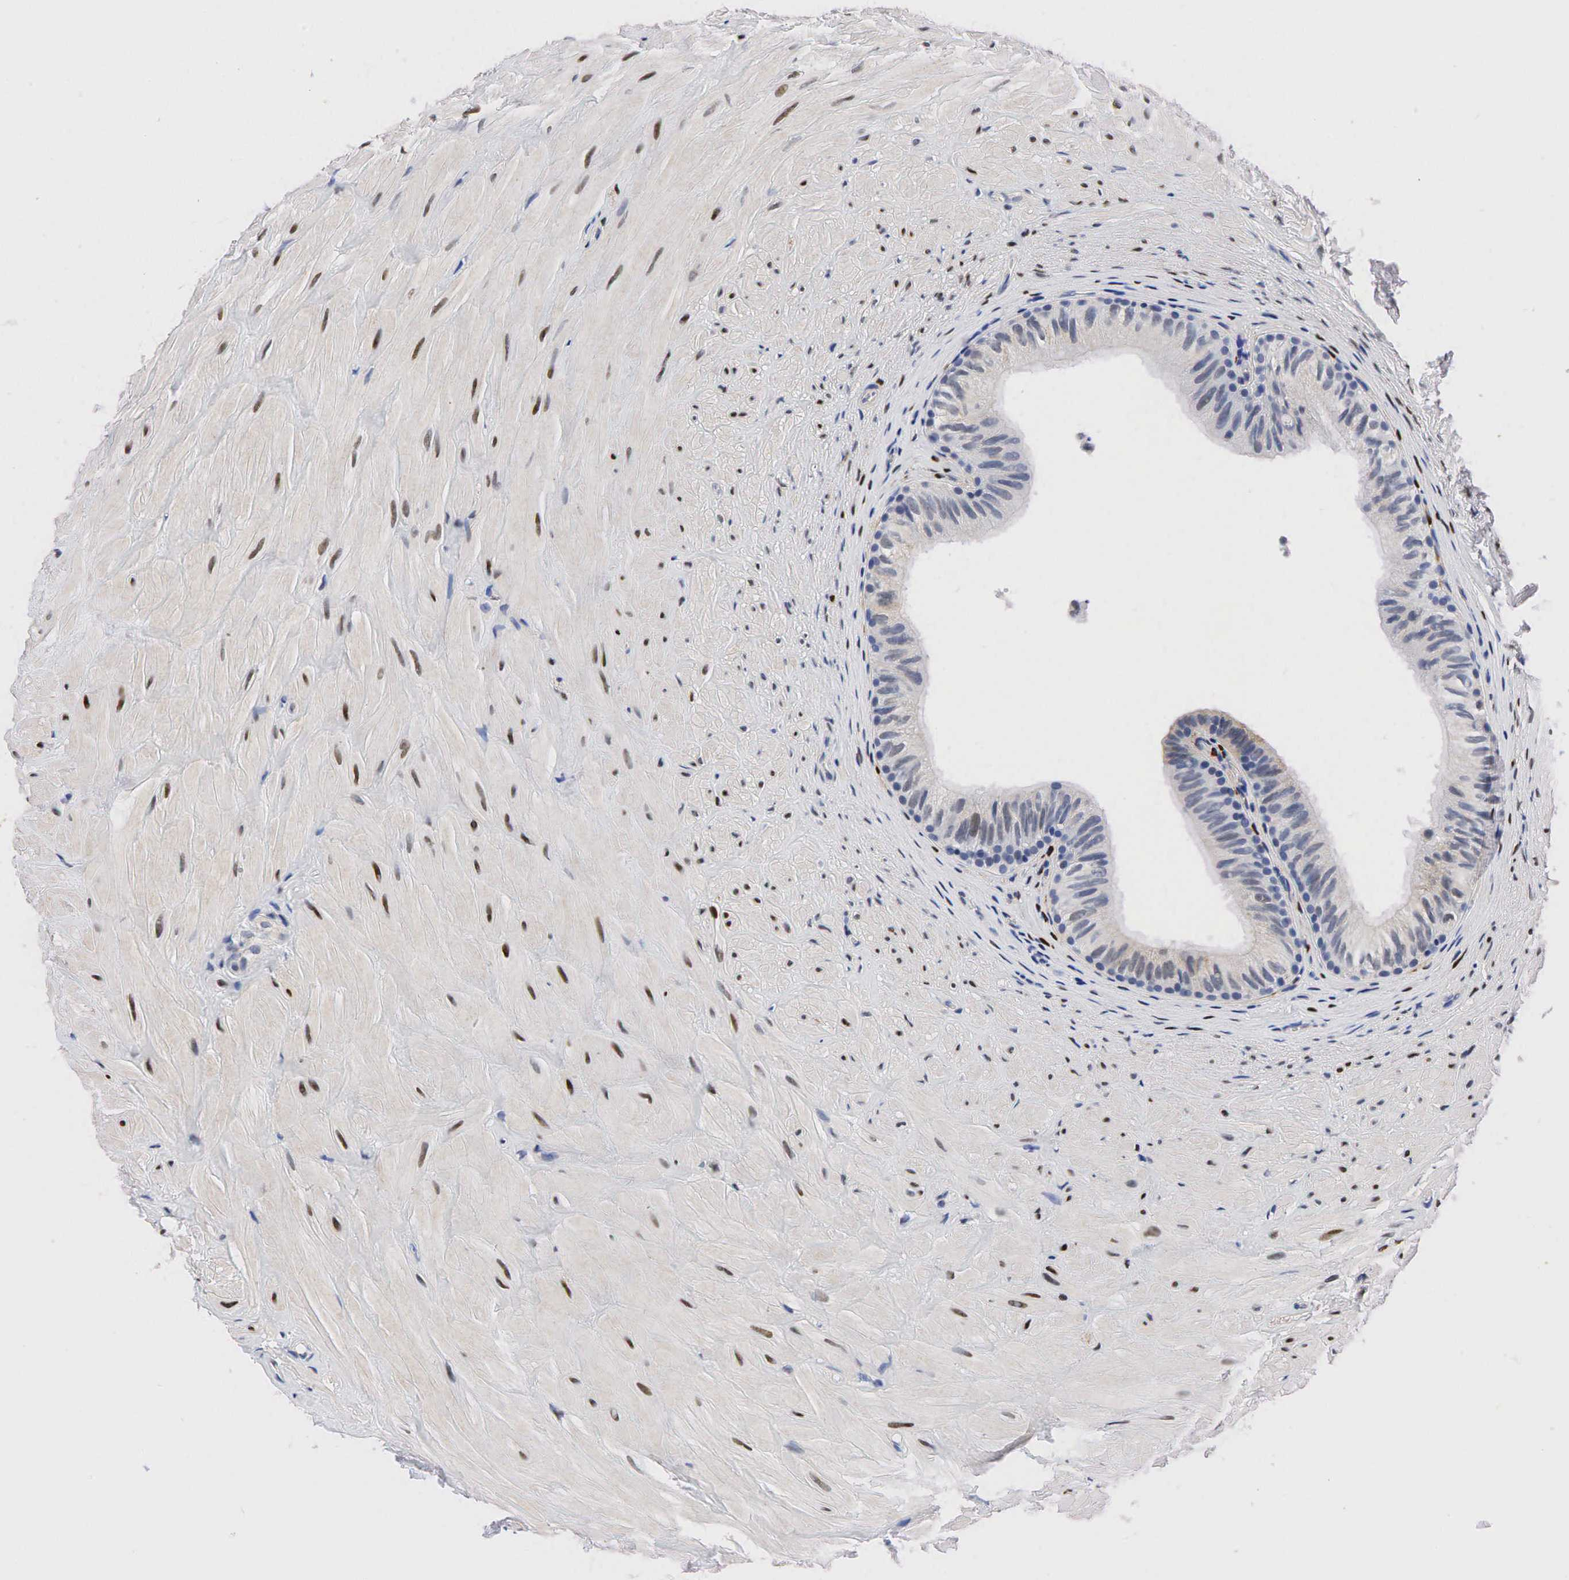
{"staining": {"intensity": "negative", "quantity": "none", "location": "none"}, "tissue": "epididymis", "cell_type": "Glandular cells", "image_type": "normal", "snomed": [{"axis": "morphology", "description": "Normal tissue, NOS"}, {"axis": "topography", "description": "Epididymis"}], "caption": "An image of epididymis stained for a protein displays no brown staining in glandular cells.", "gene": "PGR", "patient": {"sex": "male", "age": 37}}